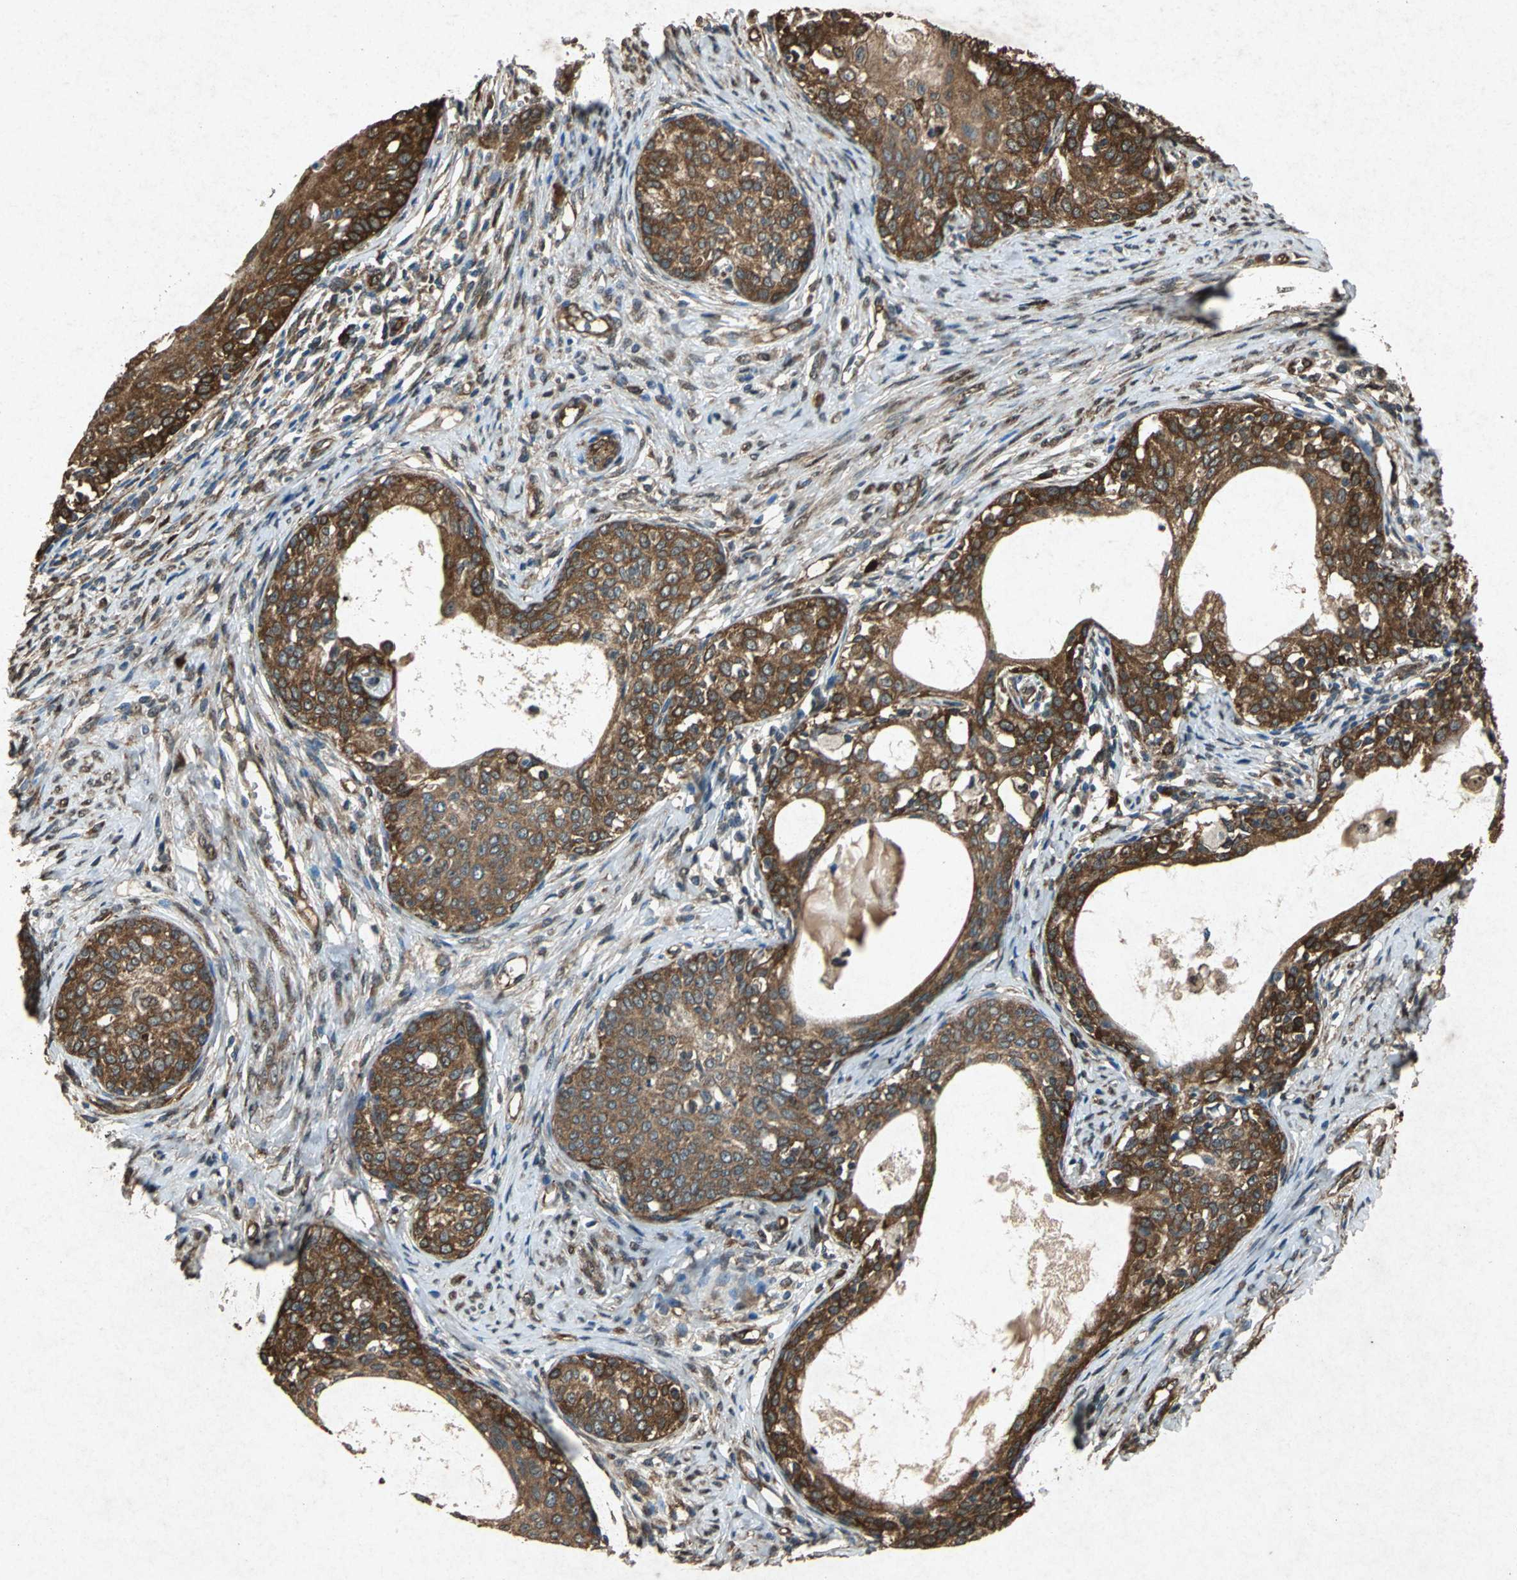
{"staining": {"intensity": "strong", "quantity": ">75%", "location": "cytoplasmic/membranous"}, "tissue": "cervical cancer", "cell_type": "Tumor cells", "image_type": "cancer", "snomed": [{"axis": "morphology", "description": "Squamous cell carcinoma, NOS"}, {"axis": "morphology", "description": "Adenocarcinoma, NOS"}, {"axis": "topography", "description": "Cervix"}], "caption": "Immunohistochemical staining of human cervical cancer exhibits high levels of strong cytoplasmic/membranous protein expression in about >75% of tumor cells.", "gene": "HSP90AB1", "patient": {"sex": "female", "age": 52}}